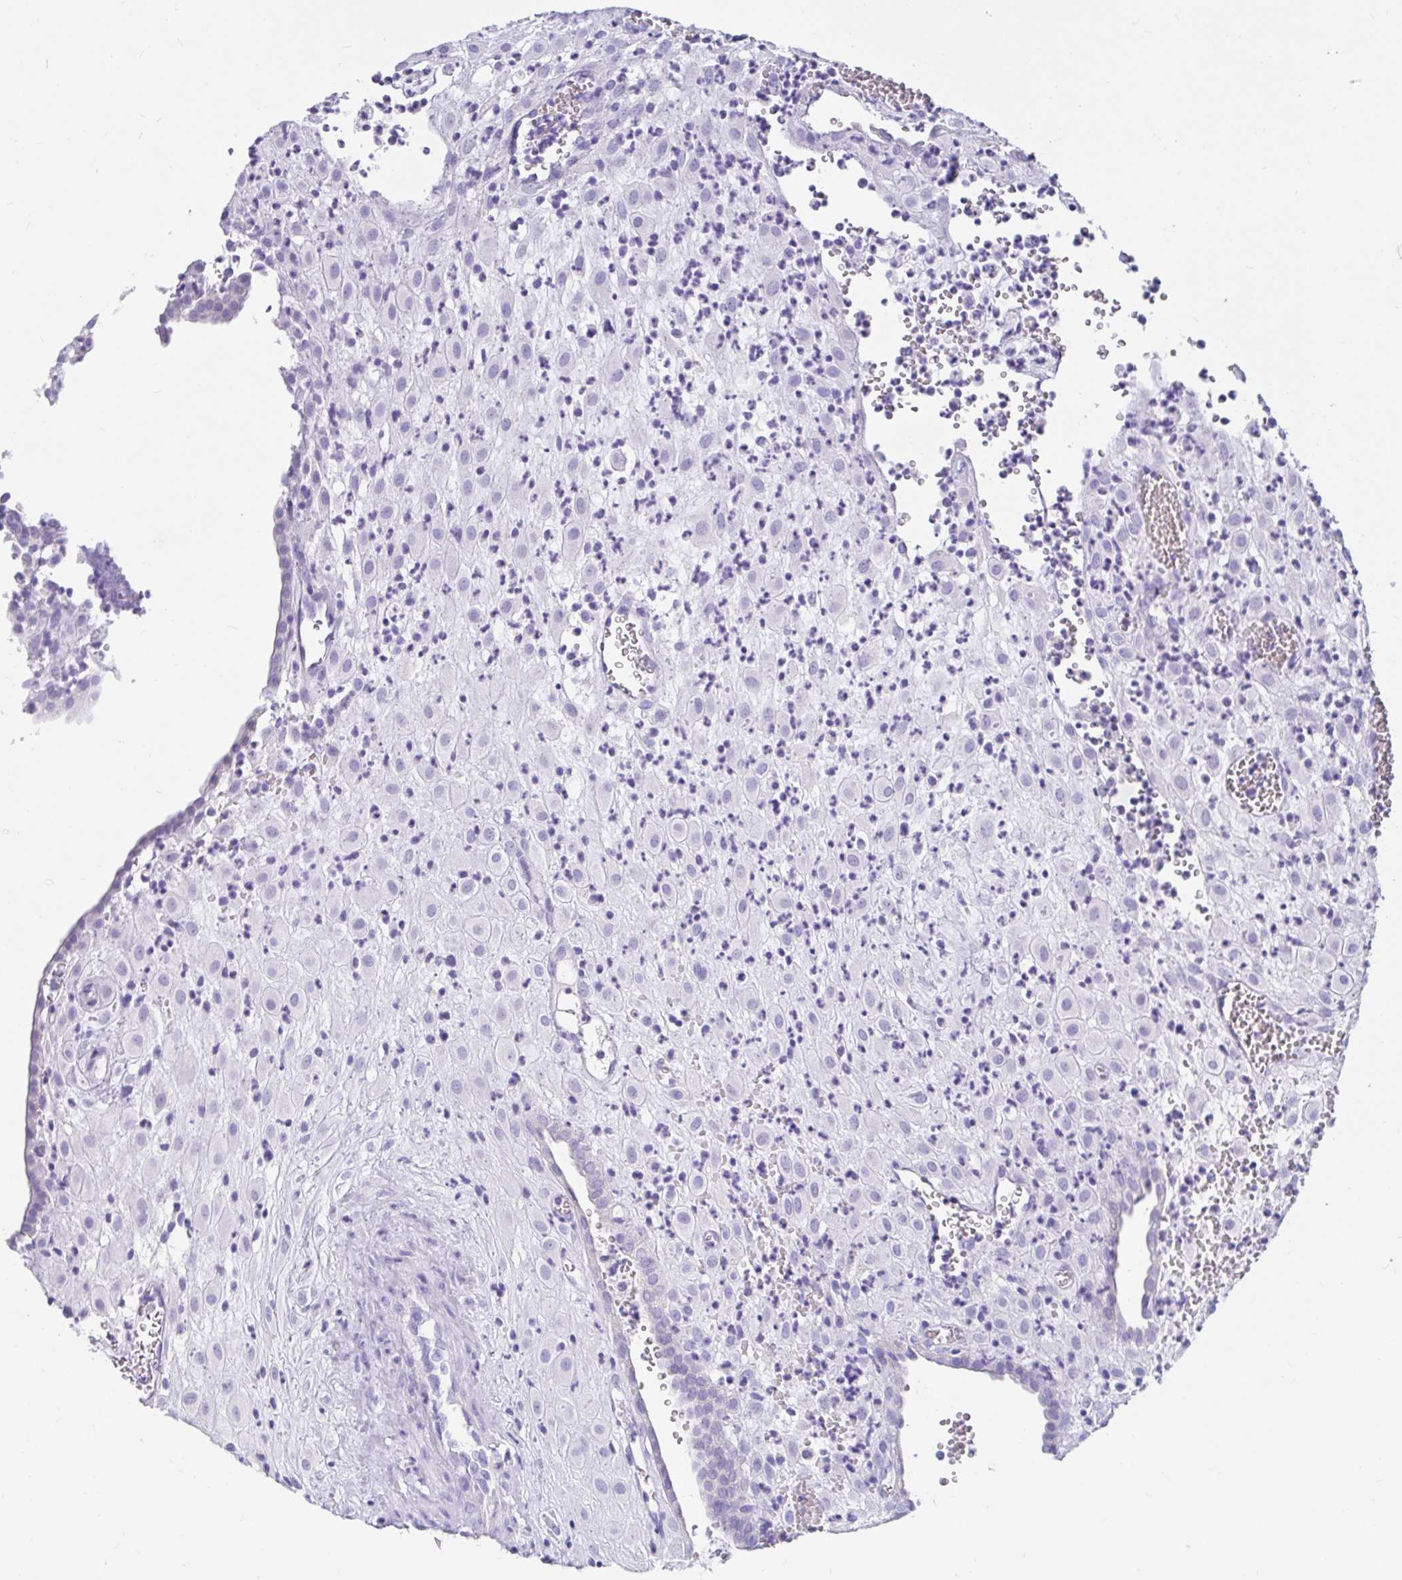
{"staining": {"intensity": "negative", "quantity": "none", "location": "none"}, "tissue": "placenta", "cell_type": "Decidual cells", "image_type": "normal", "snomed": [{"axis": "morphology", "description": "Normal tissue, NOS"}, {"axis": "topography", "description": "Placenta"}], "caption": "DAB (3,3'-diaminobenzidine) immunohistochemical staining of normal human placenta exhibits no significant staining in decidual cells.", "gene": "ZPBP2", "patient": {"sex": "female", "age": 24}}